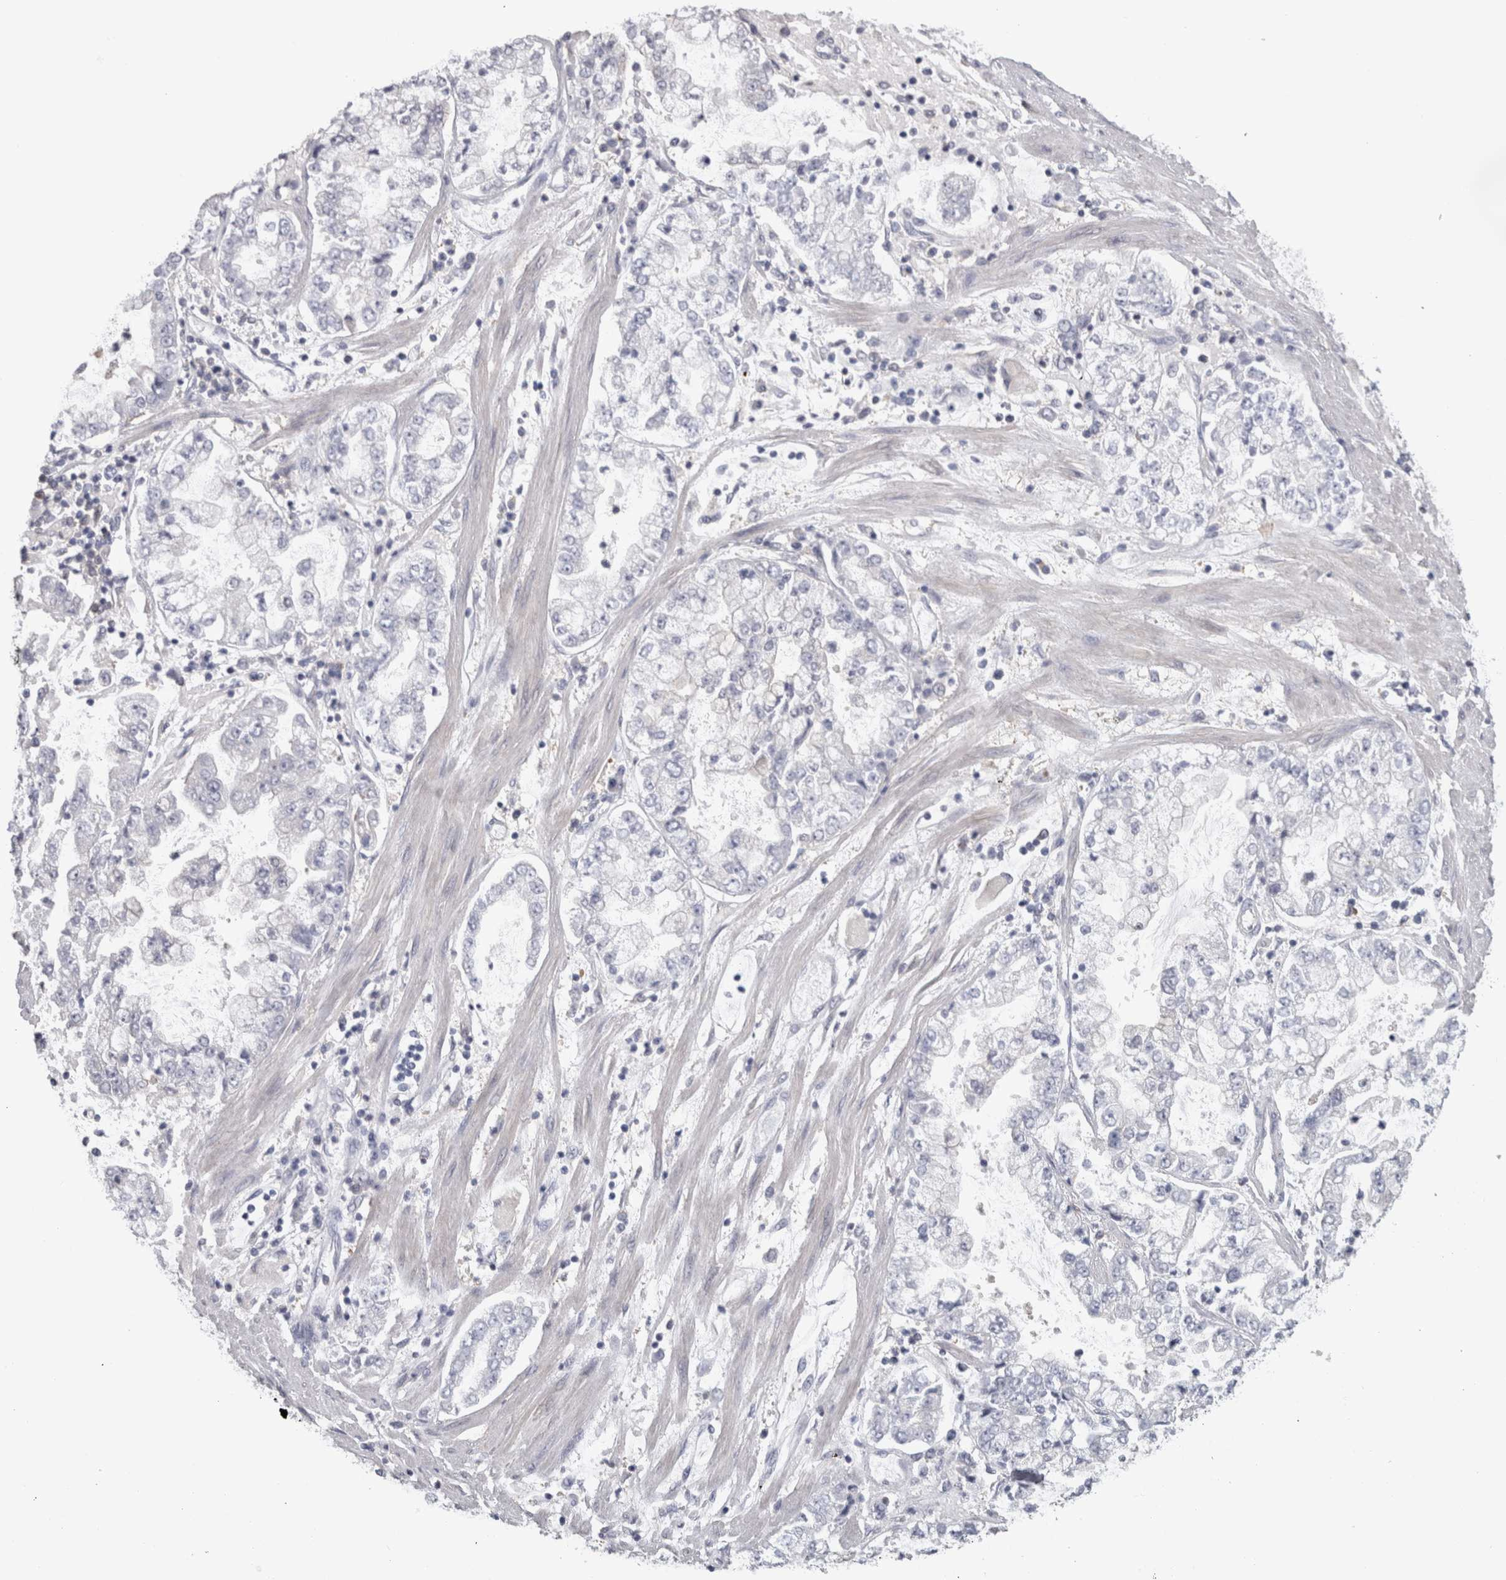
{"staining": {"intensity": "negative", "quantity": "none", "location": "none"}, "tissue": "stomach cancer", "cell_type": "Tumor cells", "image_type": "cancer", "snomed": [{"axis": "morphology", "description": "Adenocarcinoma, NOS"}, {"axis": "topography", "description": "Stomach"}], "caption": "High magnification brightfield microscopy of stomach adenocarcinoma stained with DAB (brown) and counterstained with hematoxylin (blue): tumor cells show no significant positivity.", "gene": "SCRN1", "patient": {"sex": "male", "age": 76}}